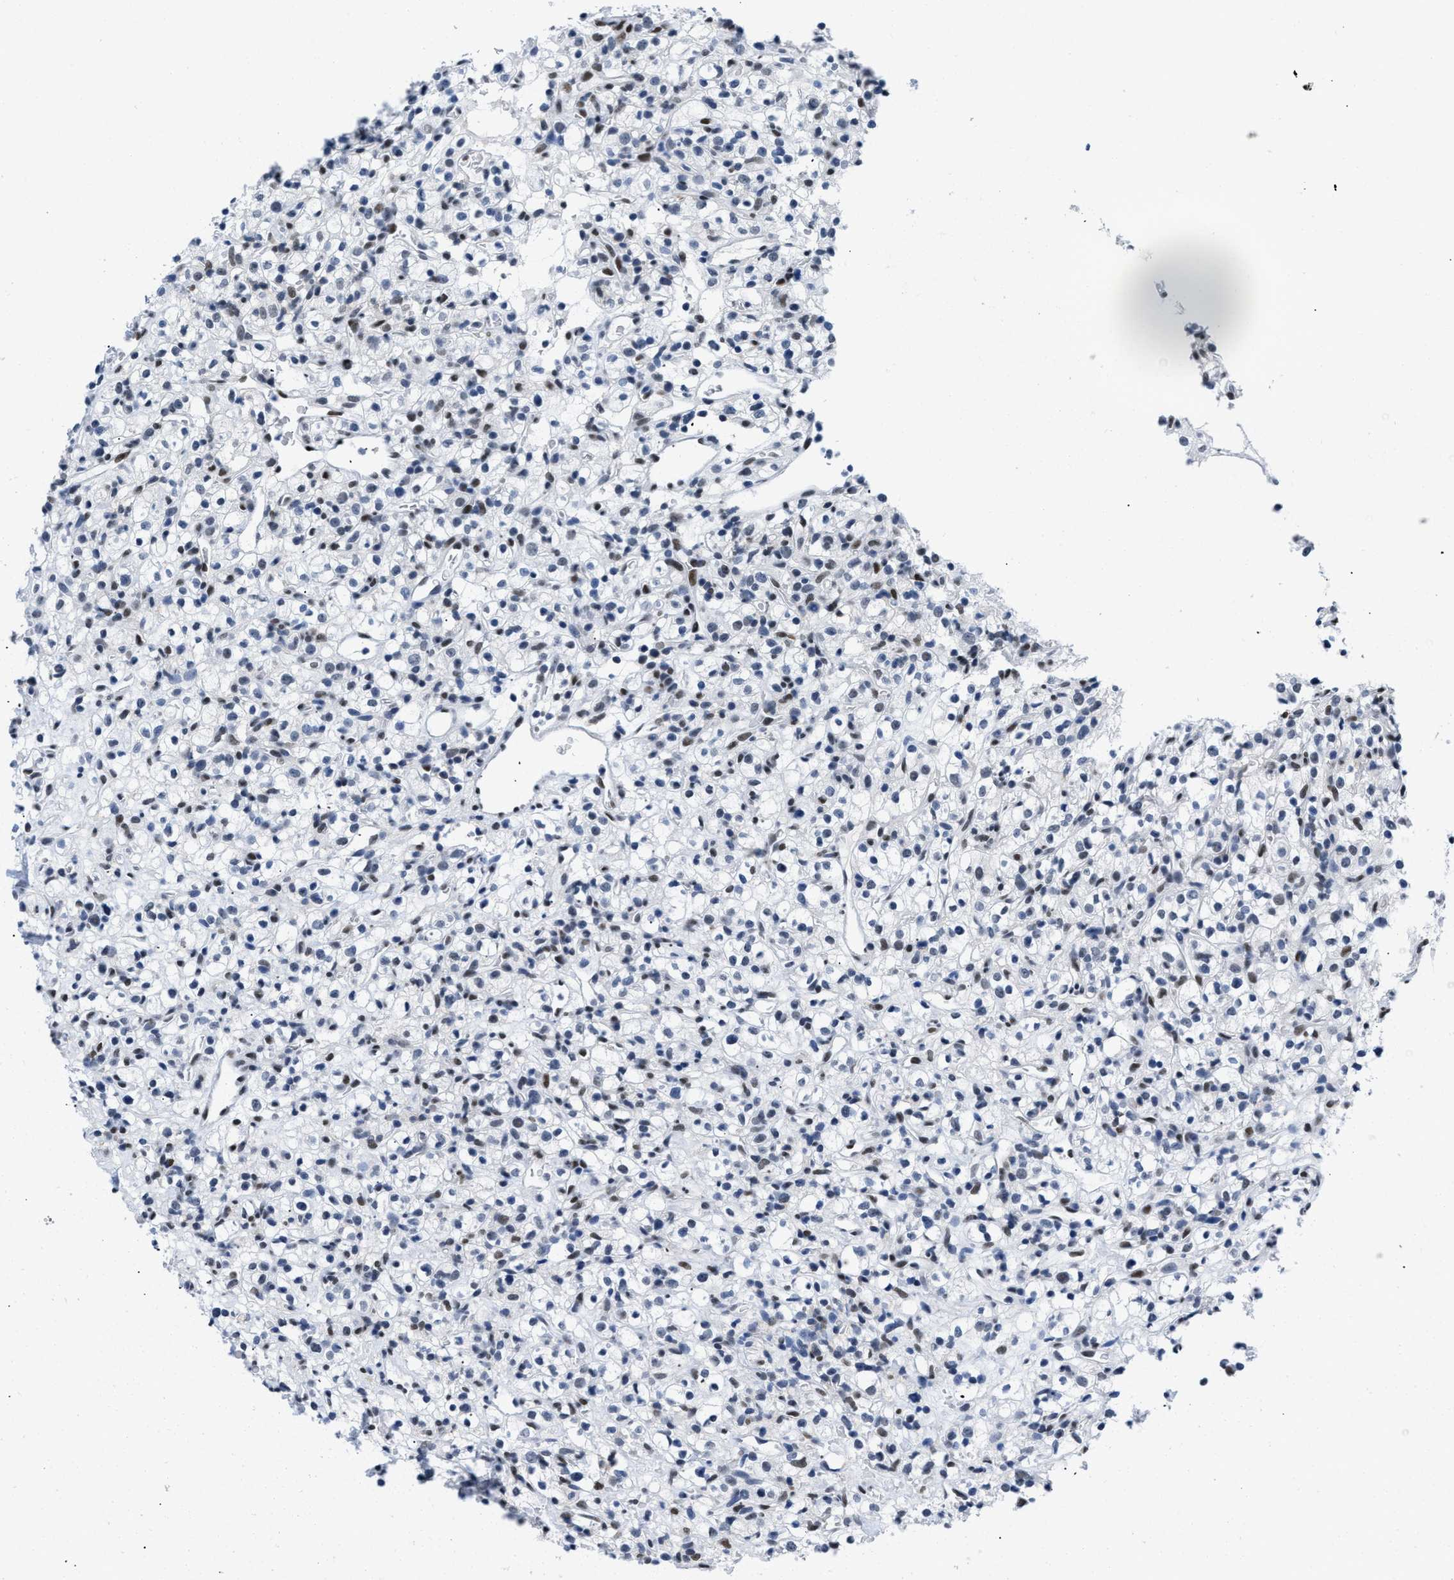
{"staining": {"intensity": "moderate", "quantity": "<25%", "location": "nuclear"}, "tissue": "renal cancer", "cell_type": "Tumor cells", "image_type": "cancer", "snomed": [{"axis": "morphology", "description": "Normal tissue, NOS"}, {"axis": "morphology", "description": "Adenocarcinoma, NOS"}, {"axis": "topography", "description": "Kidney"}], "caption": "There is low levels of moderate nuclear staining in tumor cells of renal cancer, as demonstrated by immunohistochemical staining (brown color).", "gene": "CTBP1", "patient": {"sex": "female", "age": 72}}